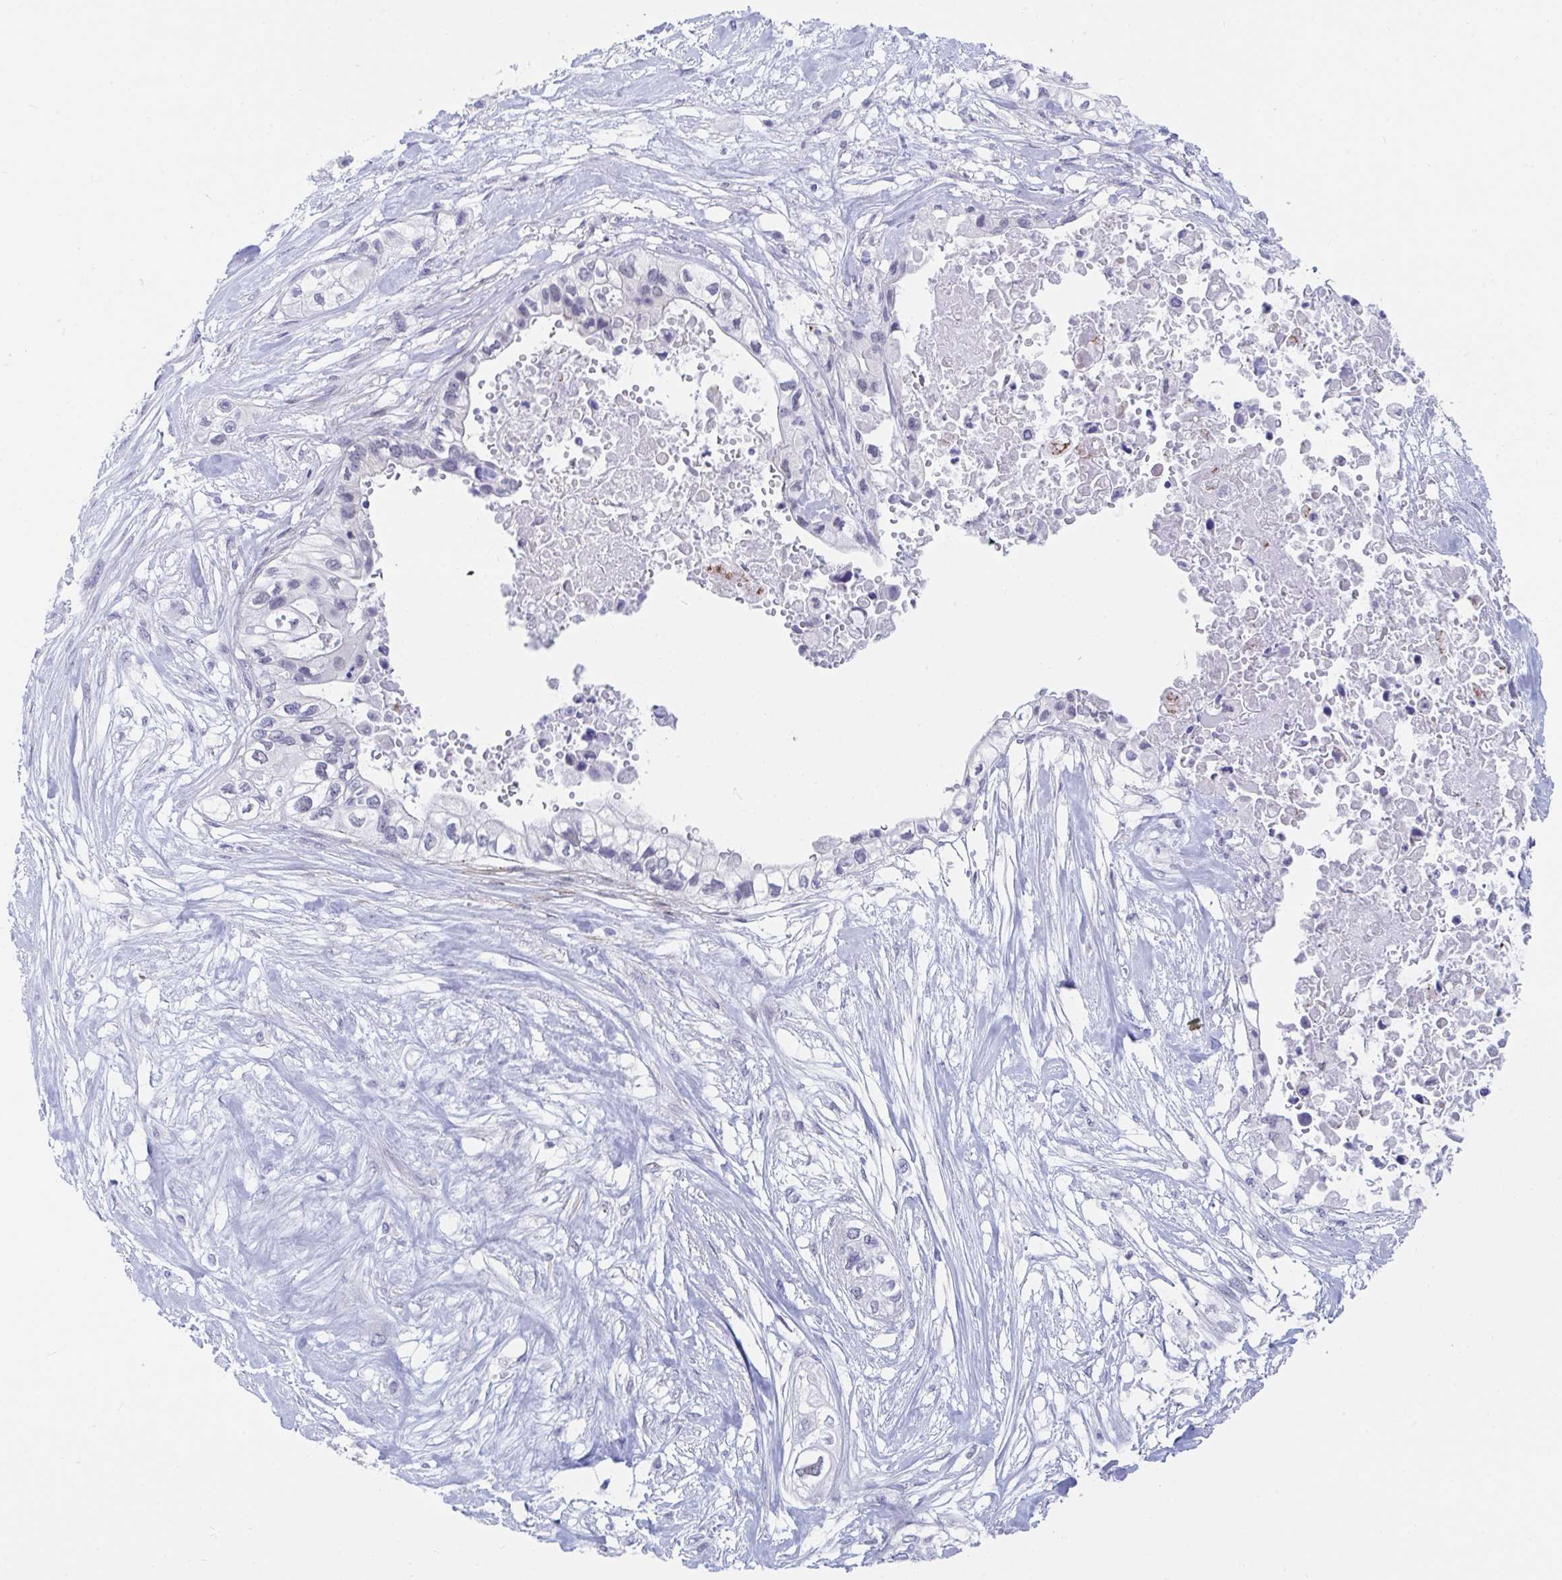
{"staining": {"intensity": "negative", "quantity": "none", "location": "none"}, "tissue": "pancreatic cancer", "cell_type": "Tumor cells", "image_type": "cancer", "snomed": [{"axis": "morphology", "description": "Adenocarcinoma, NOS"}, {"axis": "topography", "description": "Pancreas"}], "caption": "There is no significant positivity in tumor cells of pancreatic adenocarcinoma.", "gene": "DAOA", "patient": {"sex": "female", "age": 63}}